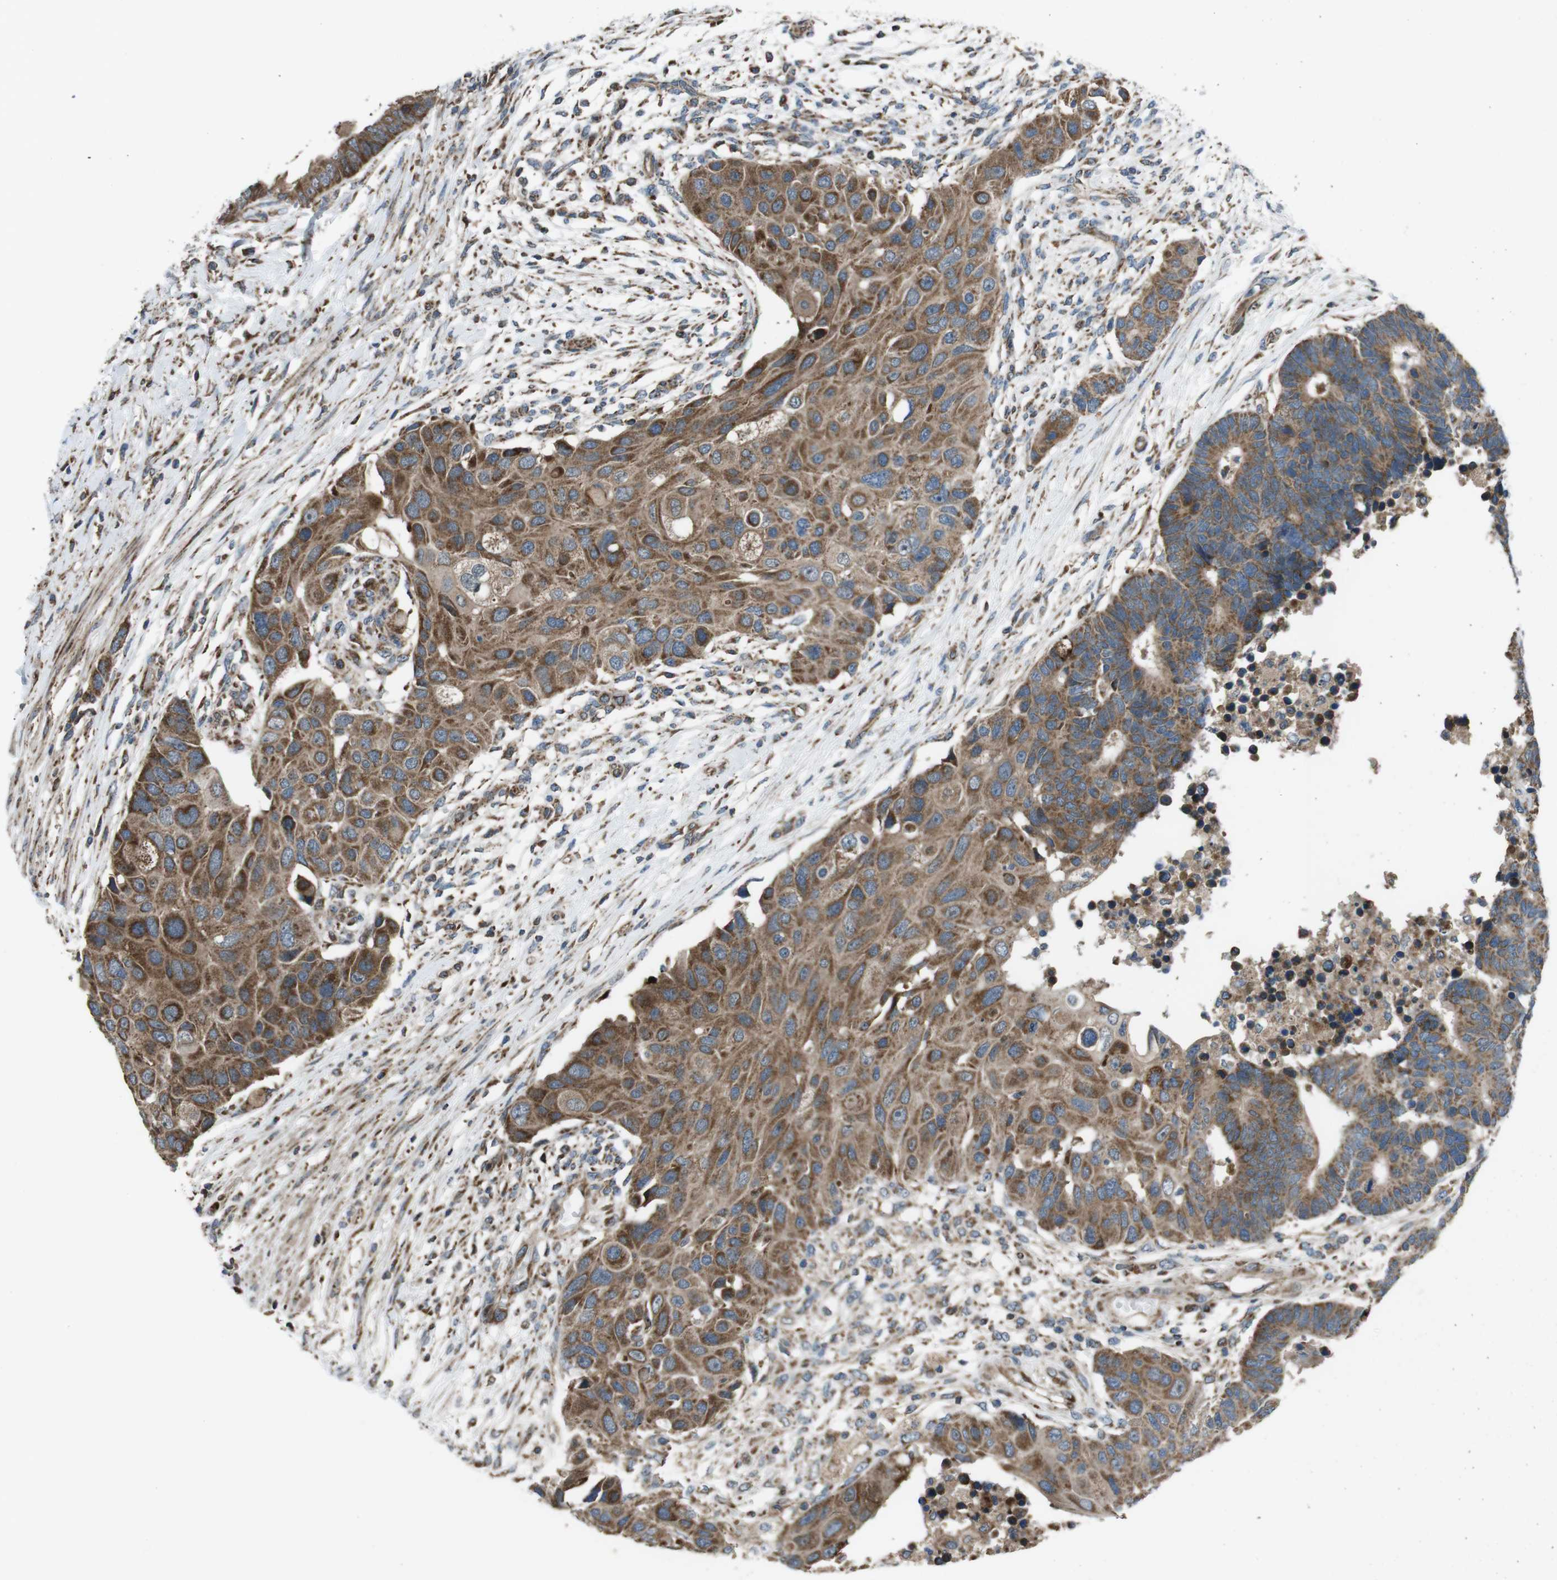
{"staining": {"intensity": "moderate", "quantity": ">75%", "location": "cytoplasmic/membranous"}, "tissue": "colorectal cancer", "cell_type": "Tumor cells", "image_type": "cancer", "snomed": [{"axis": "morphology", "description": "Adenocarcinoma, NOS"}, {"axis": "topography", "description": "Rectum"}], "caption": "Protein analysis of colorectal cancer tissue exhibits moderate cytoplasmic/membranous staining in approximately >75% of tumor cells.", "gene": "GIMAP8", "patient": {"sex": "male", "age": 51}}